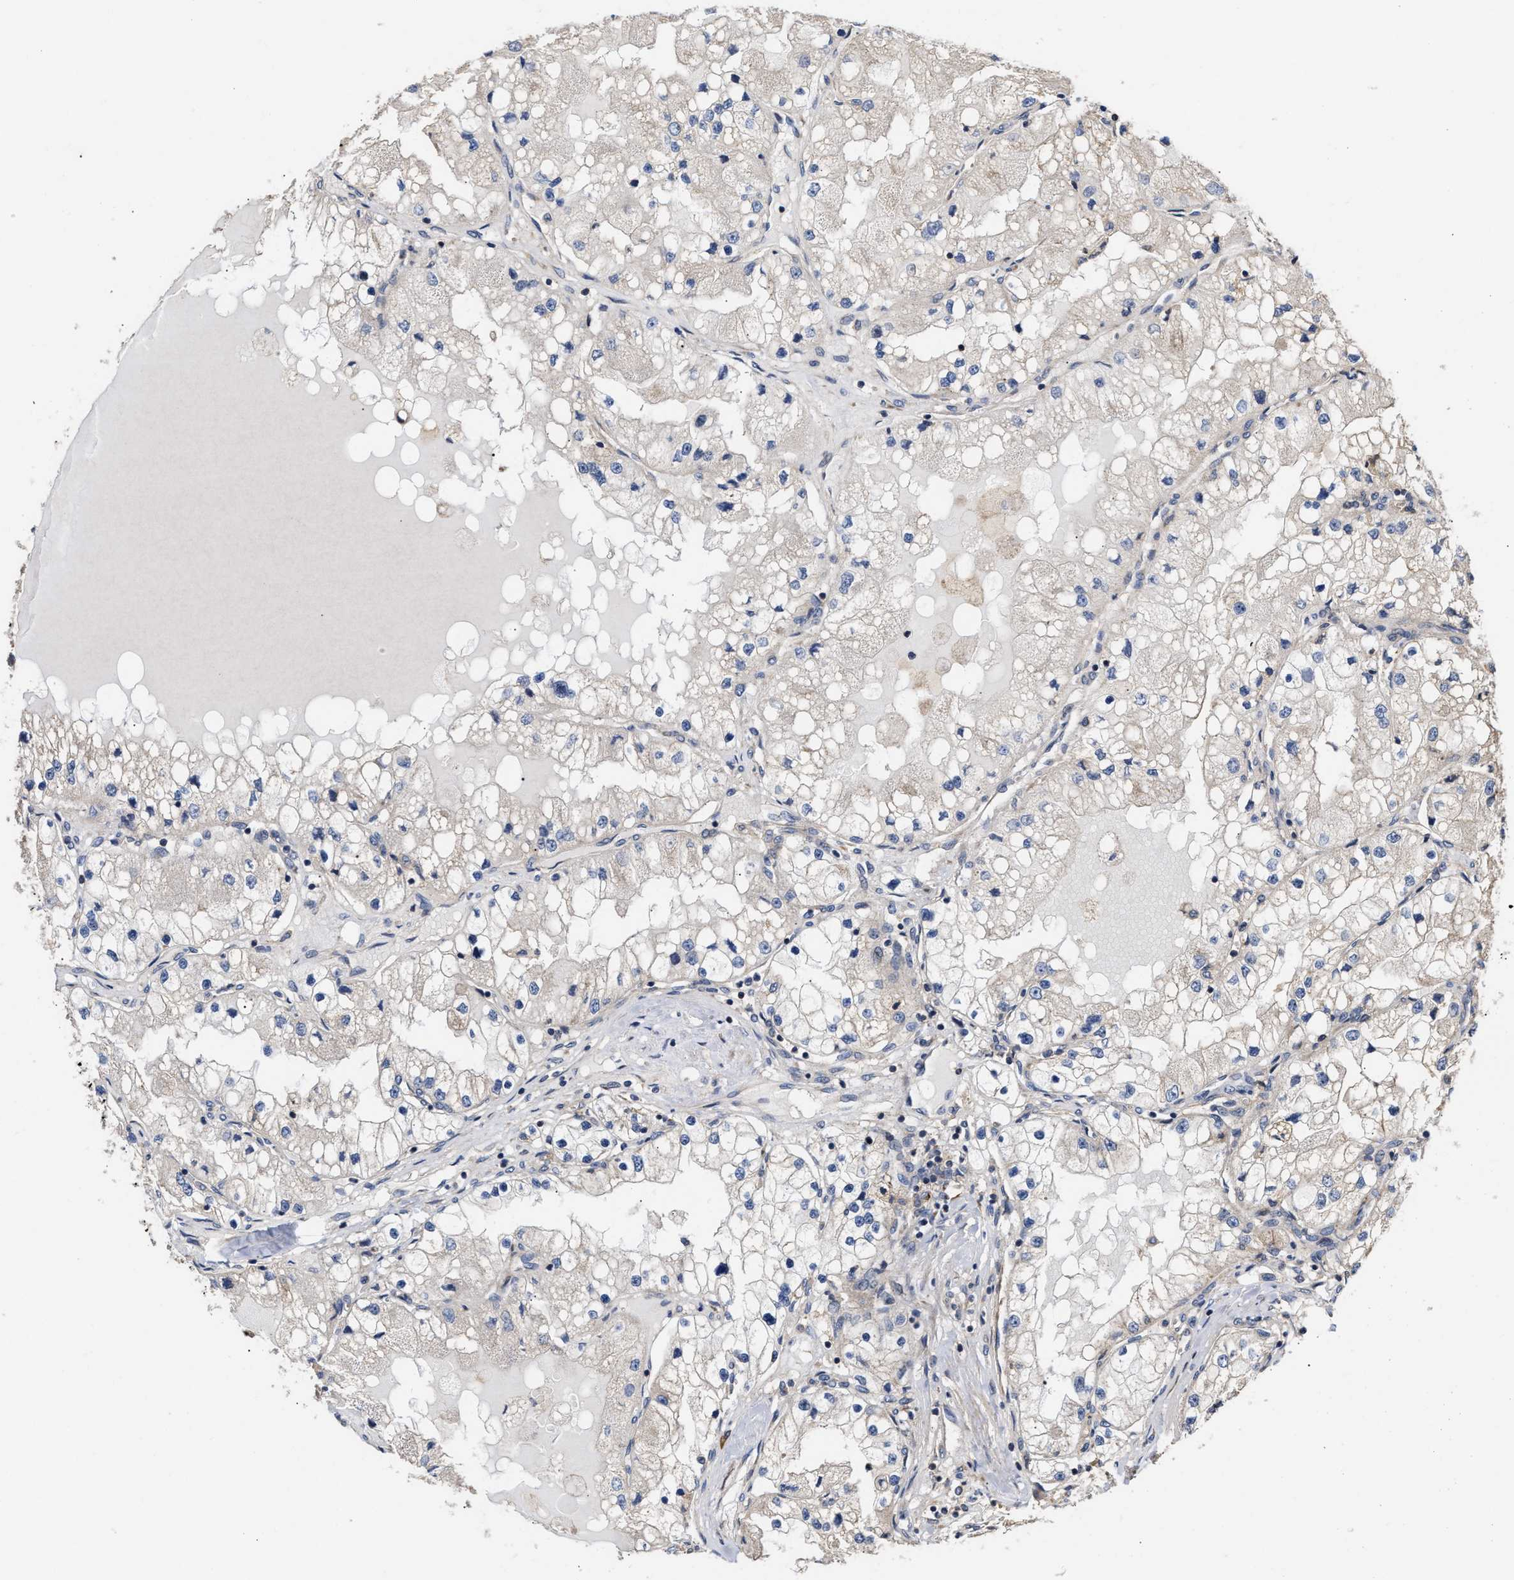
{"staining": {"intensity": "negative", "quantity": "none", "location": "none"}, "tissue": "renal cancer", "cell_type": "Tumor cells", "image_type": "cancer", "snomed": [{"axis": "morphology", "description": "Adenocarcinoma, NOS"}, {"axis": "topography", "description": "Kidney"}], "caption": "A histopathology image of human renal adenocarcinoma is negative for staining in tumor cells. (Stains: DAB IHC with hematoxylin counter stain, Microscopy: brightfield microscopy at high magnification).", "gene": "CLIP2", "patient": {"sex": "male", "age": 68}}